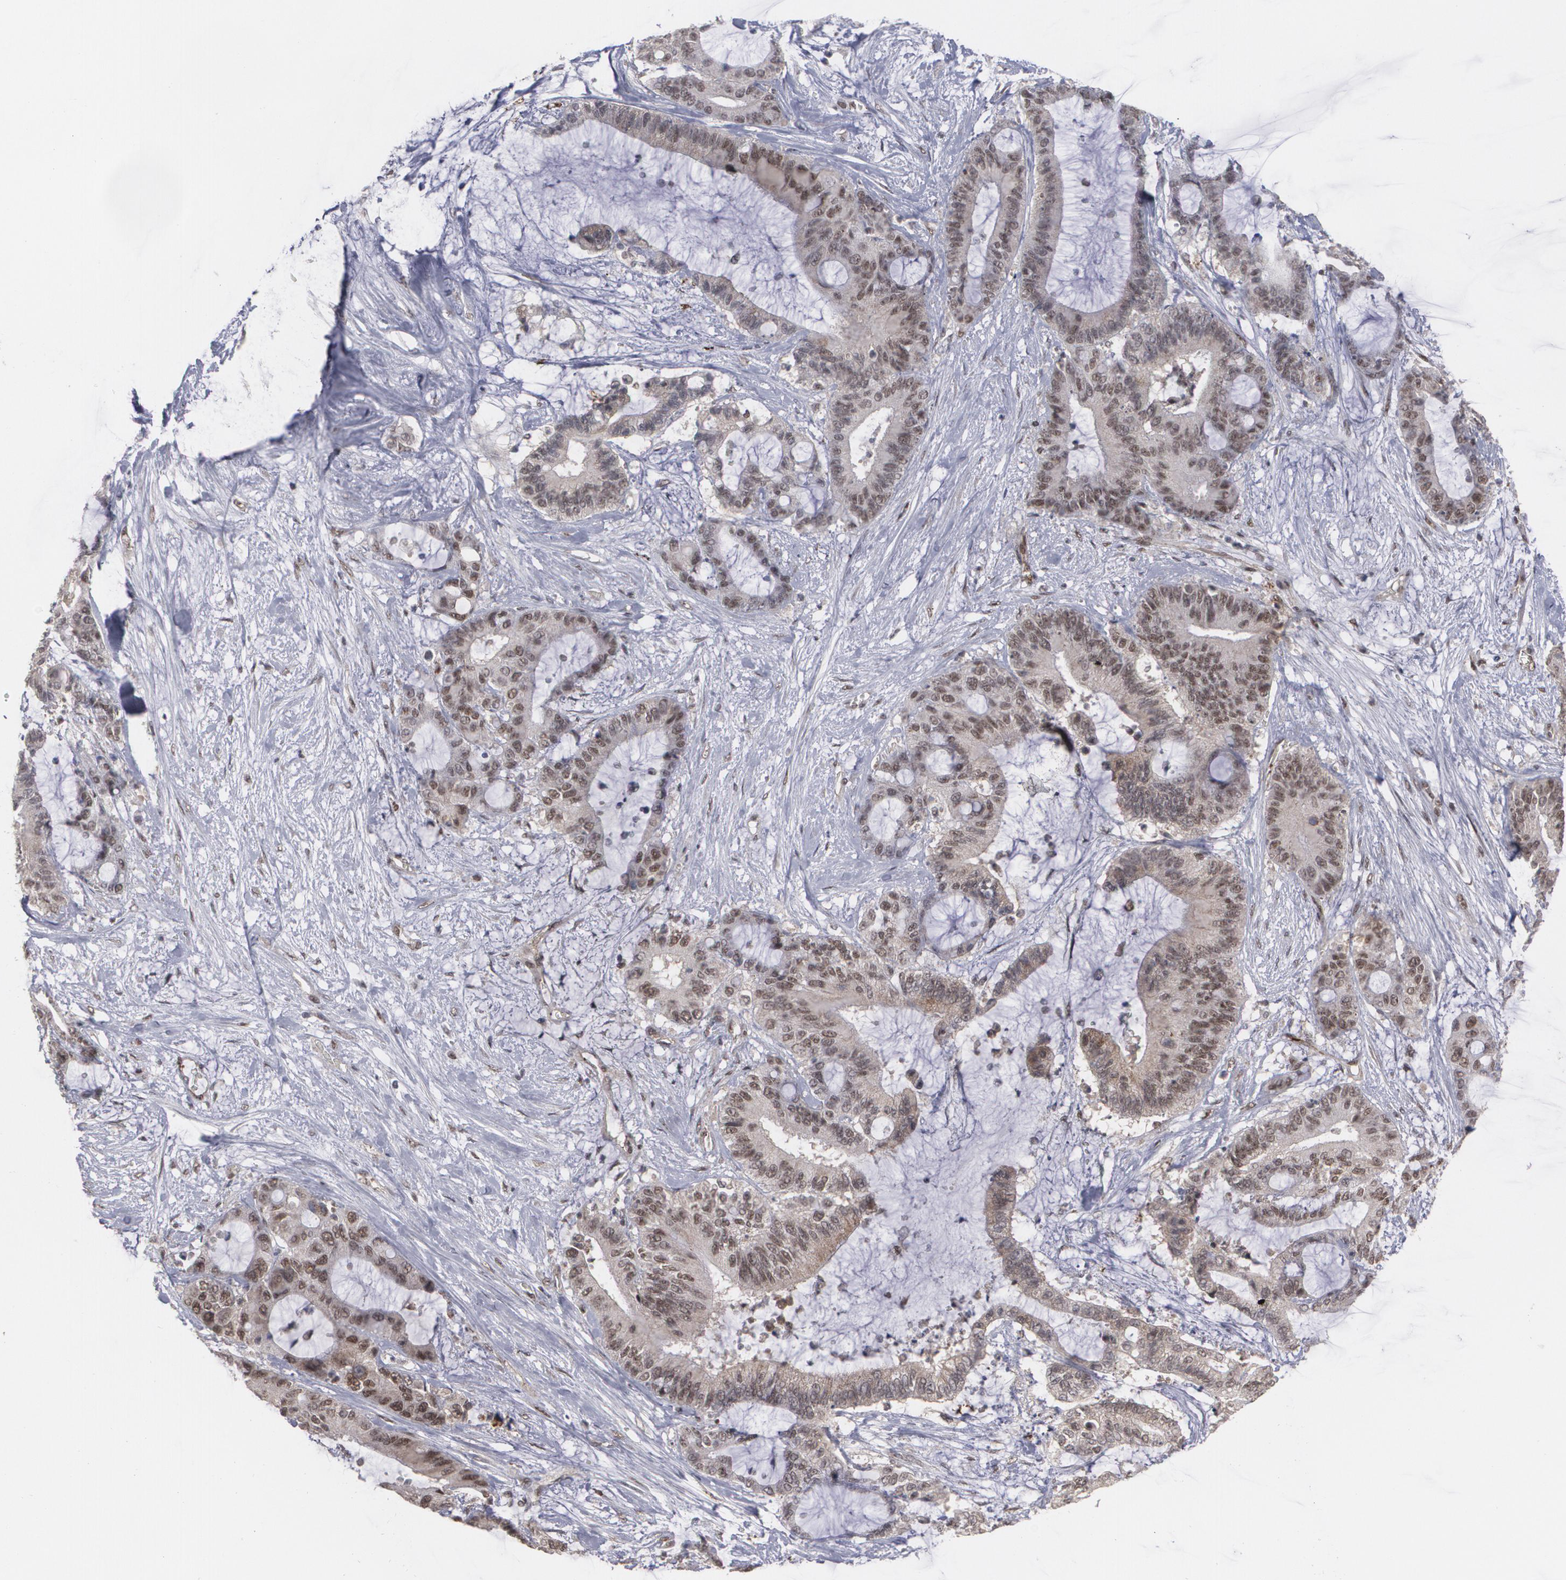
{"staining": {"intensity": "moderate", "quantity": ">75%", "location": "nuclear"}, "tissue": "liver cancer", "cell_type": "Tumor cells", "image_type": "cancer", "snomed": [{"axis": "morphology", "description": "Cholangiocarcinoma"}, {"axis": "topography", "description": "Liver"}], "caption": "The image displays staining of liver cholangiocarcinoma, revealing moderate nuclear protein positivity (brown color) within tumor cells.", "gene": "INTS6", "patient": {"sex": "female", "age": 73}}